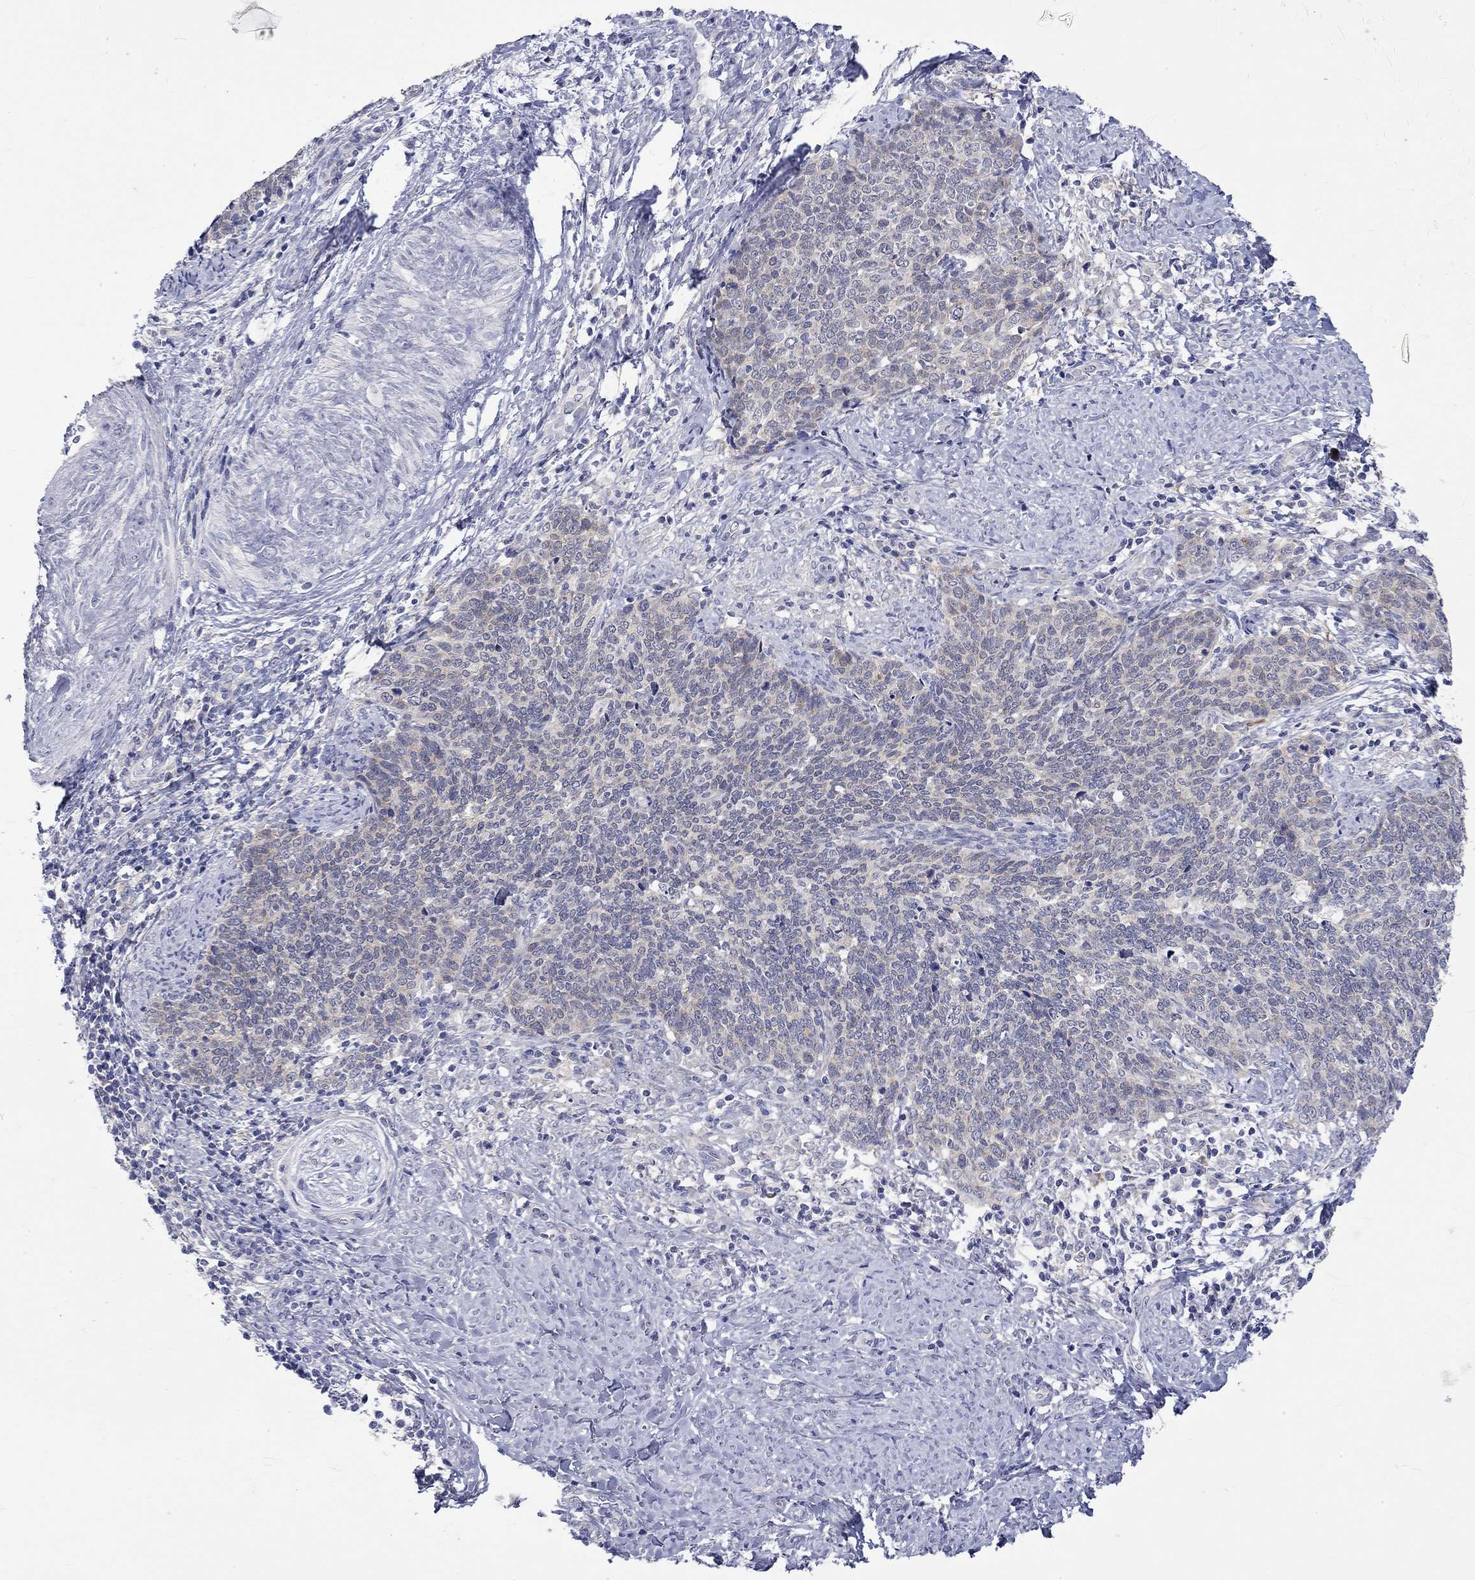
{"staining": {"intensity": "negative", "quantity": "none", "location": "none"}, "tissue": "cervical cancer", "cell_type": "Tumor cells", "image_type": "cancer", "snomed": [{"axis": "morphology", "description": "Normal tissue, NOS"}, {"axis": "morphology", "description": "Squamous cell carcinoma, NOS"}, {"axis": "topography", "description": "Cervix"}], "caption": "Immunohistochemical staining of human cervical squamous cell carcinoma exhibits no significant expression in tumor cells.", "gene": "CERS1", "patient": {"sex": "female", "age": 39}}